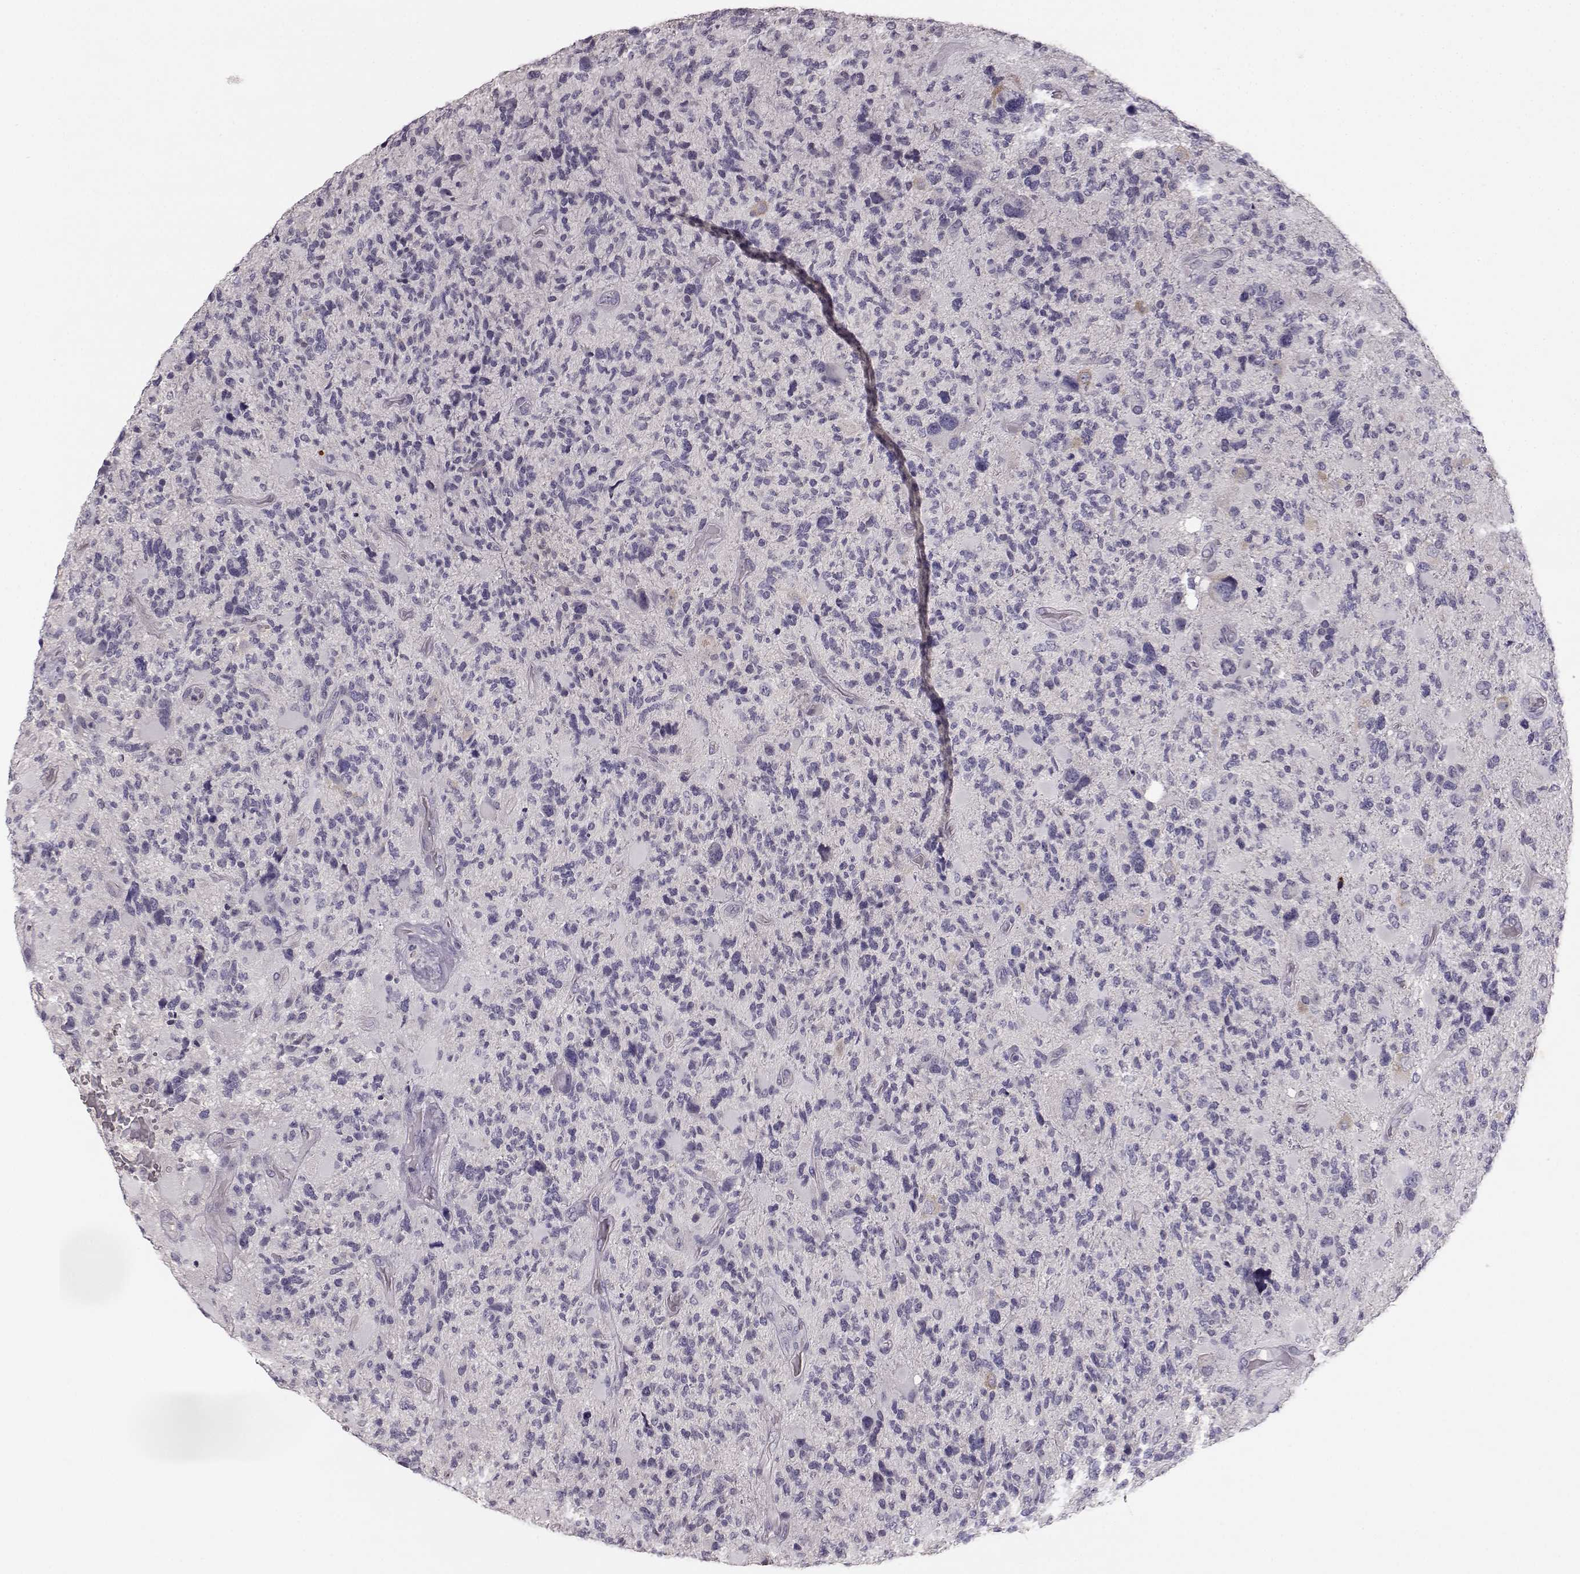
{"staining": {"intensity": "negative", "quantity": "none", "location": "none"}, "tissue": "glioma", "cell_type": "Tumor cells", "image_type": "cancer", "snomed": [{"axis": "morphology", "description": "Glioma, malignant, High grade"}, {"axis": "topography", "description": "Brain"}], "caption": "Immunohistochemistry (IHC) histopathology image of human glioma stained for a protein (brown), which exhibits no staining in tumor cells. (DAB immunohistochemistry (IHC) with hematoxylin counter stain).", "gene": "BFSP2", "patient": {"sex": "female", "age": 71}}